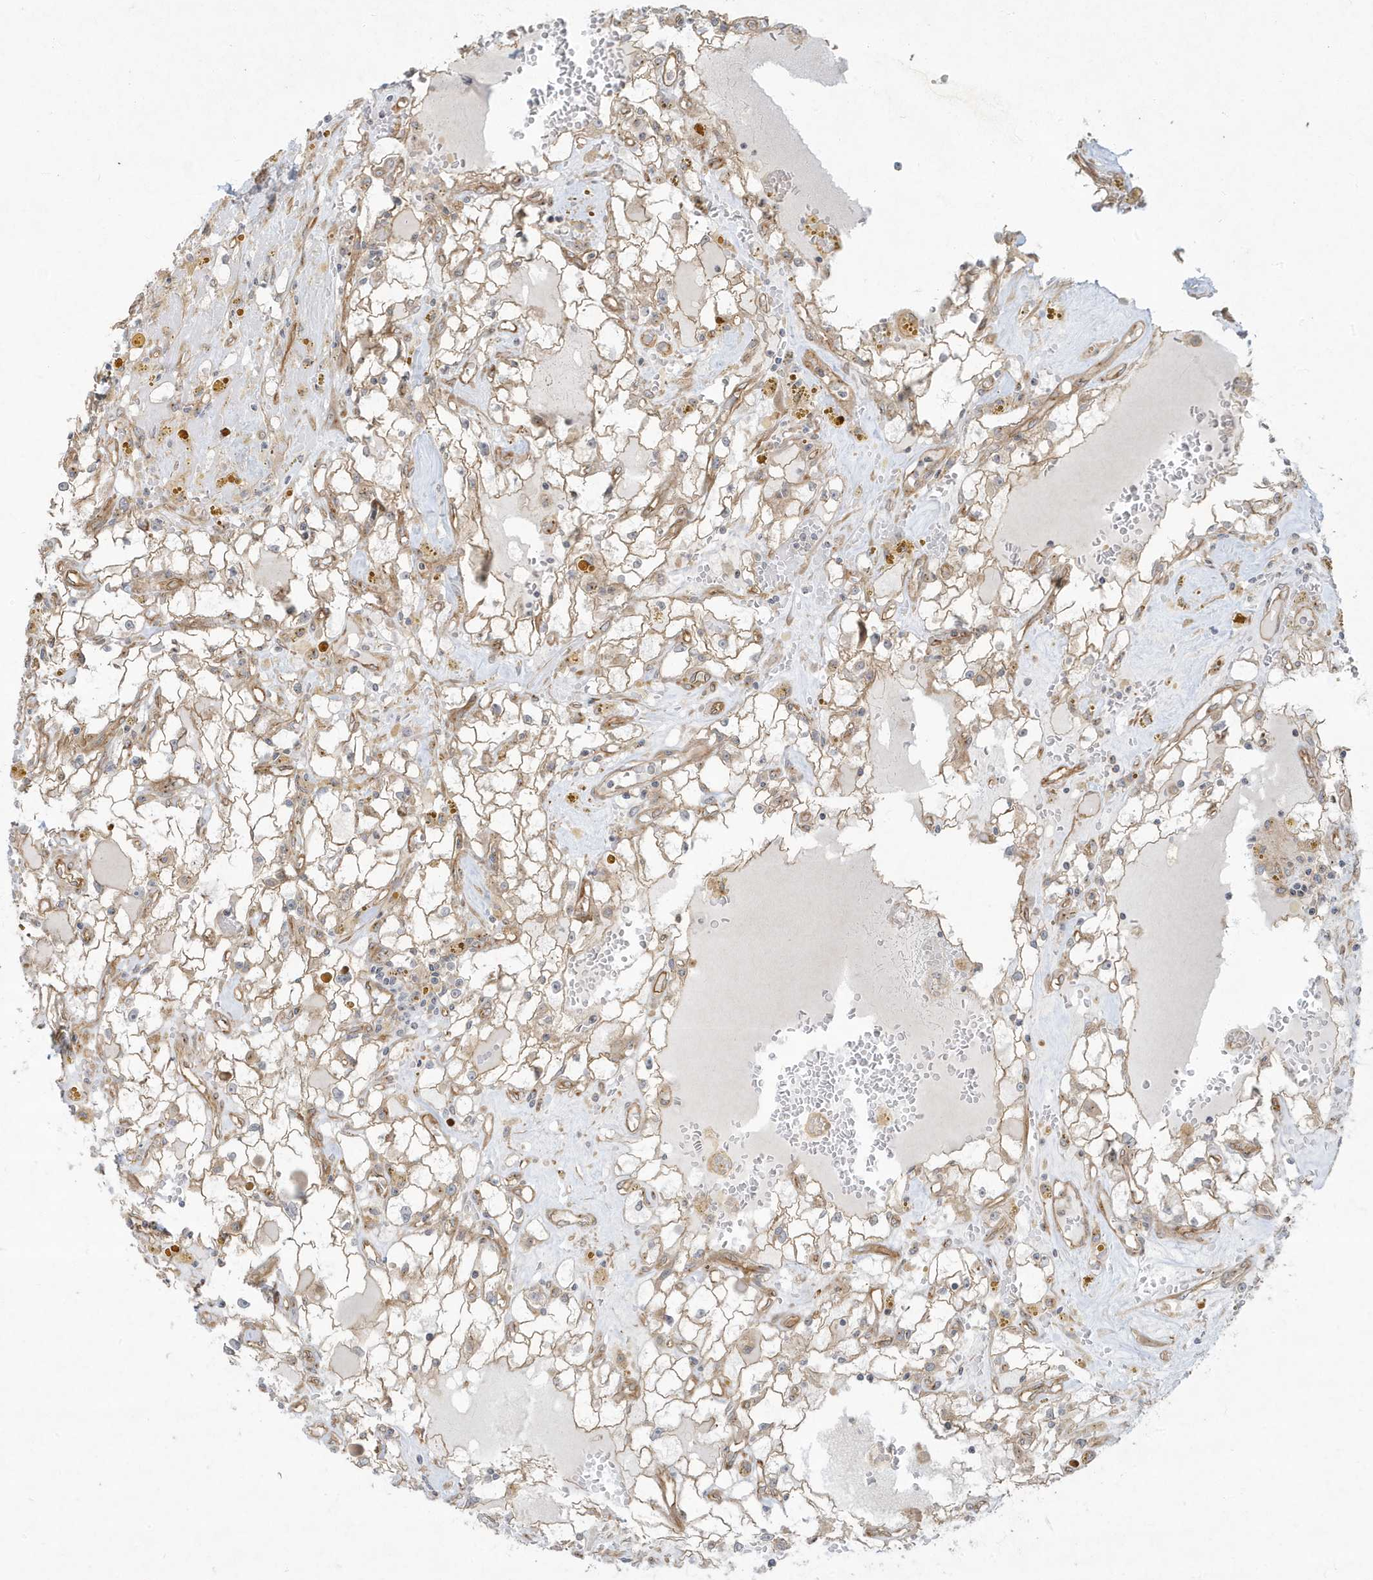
{"staining": {"intensity": "weak", "quantity": "25%-75%", "location": "cytoplasmic/membranous"}, "tissue": "renal cancer", "cell_type": "Tumor cells", "image_type": "cancer", "snomed": [{"axis": "morphology", "description": "Adenocarcinoma, NOS"}, {"axis": "topography", "description": "Kidney"}], "caption": "Protein expression analysis of human renal adenocarcinoma reveals weak cytoplasmic/membranous positivity in approximately 25%-75% of tumor cells.", "gene": "ATP23", "patient": {"sex": "male", "age": 56}}